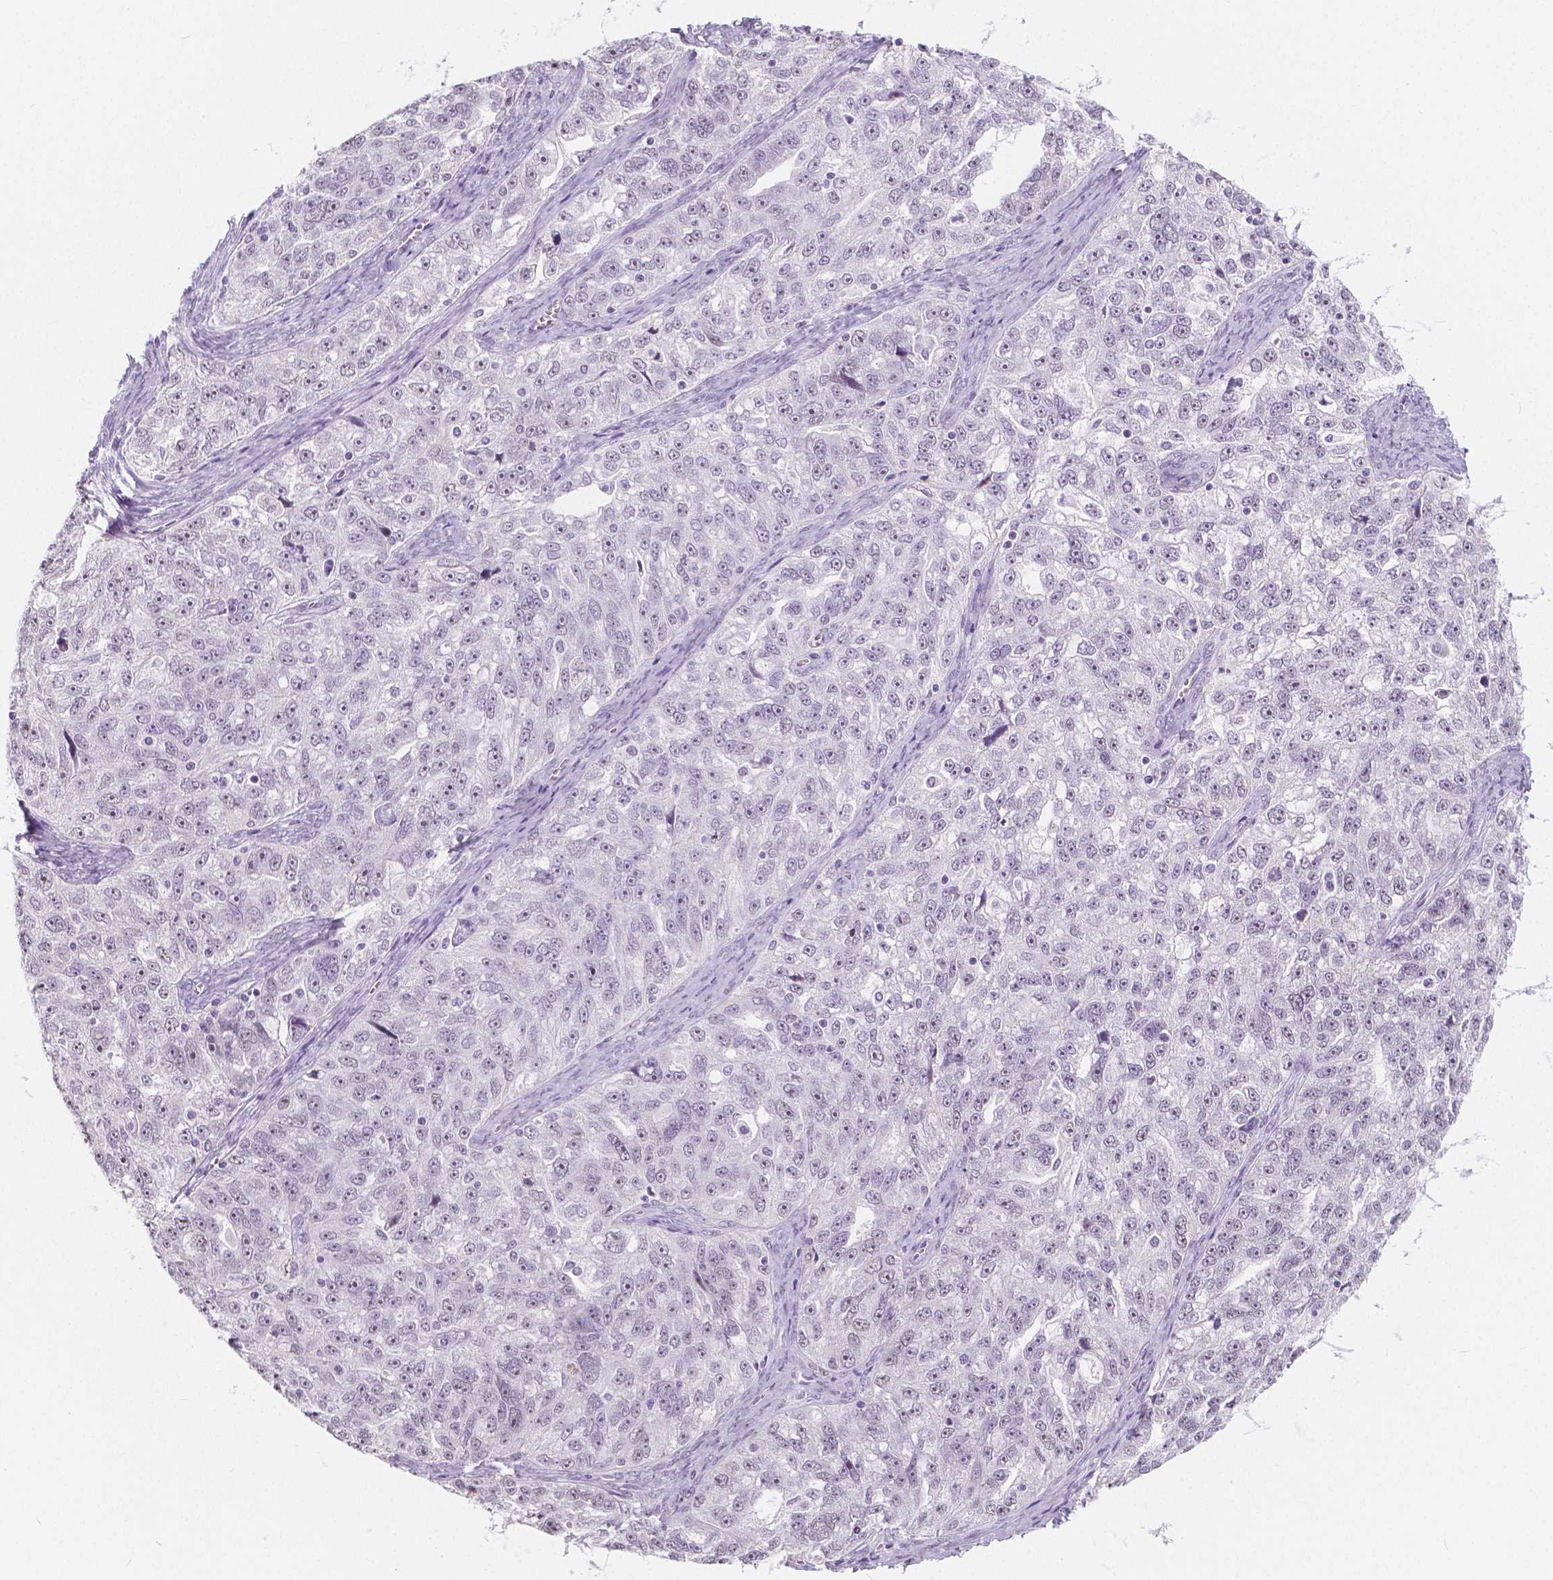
{"staining": {"intensity": "negative", "quantity": "none", "location": "none"}, "tissue": "ovarian cancer", "cell_type": "Tumor cells", "image_type": "cancer", "snomed": [{"axis": "morphology", "description": "Cystadenocarcinoma, serous, NOS"}, {"axis": "topography", "description": "Ovary"}], "caption": "Tumor cells show no significant positivity in ovarian cancer (serous cystadenocarcinoma).", "gene": "NOLC1", "patient": {"sex": "female", "age": 51}}